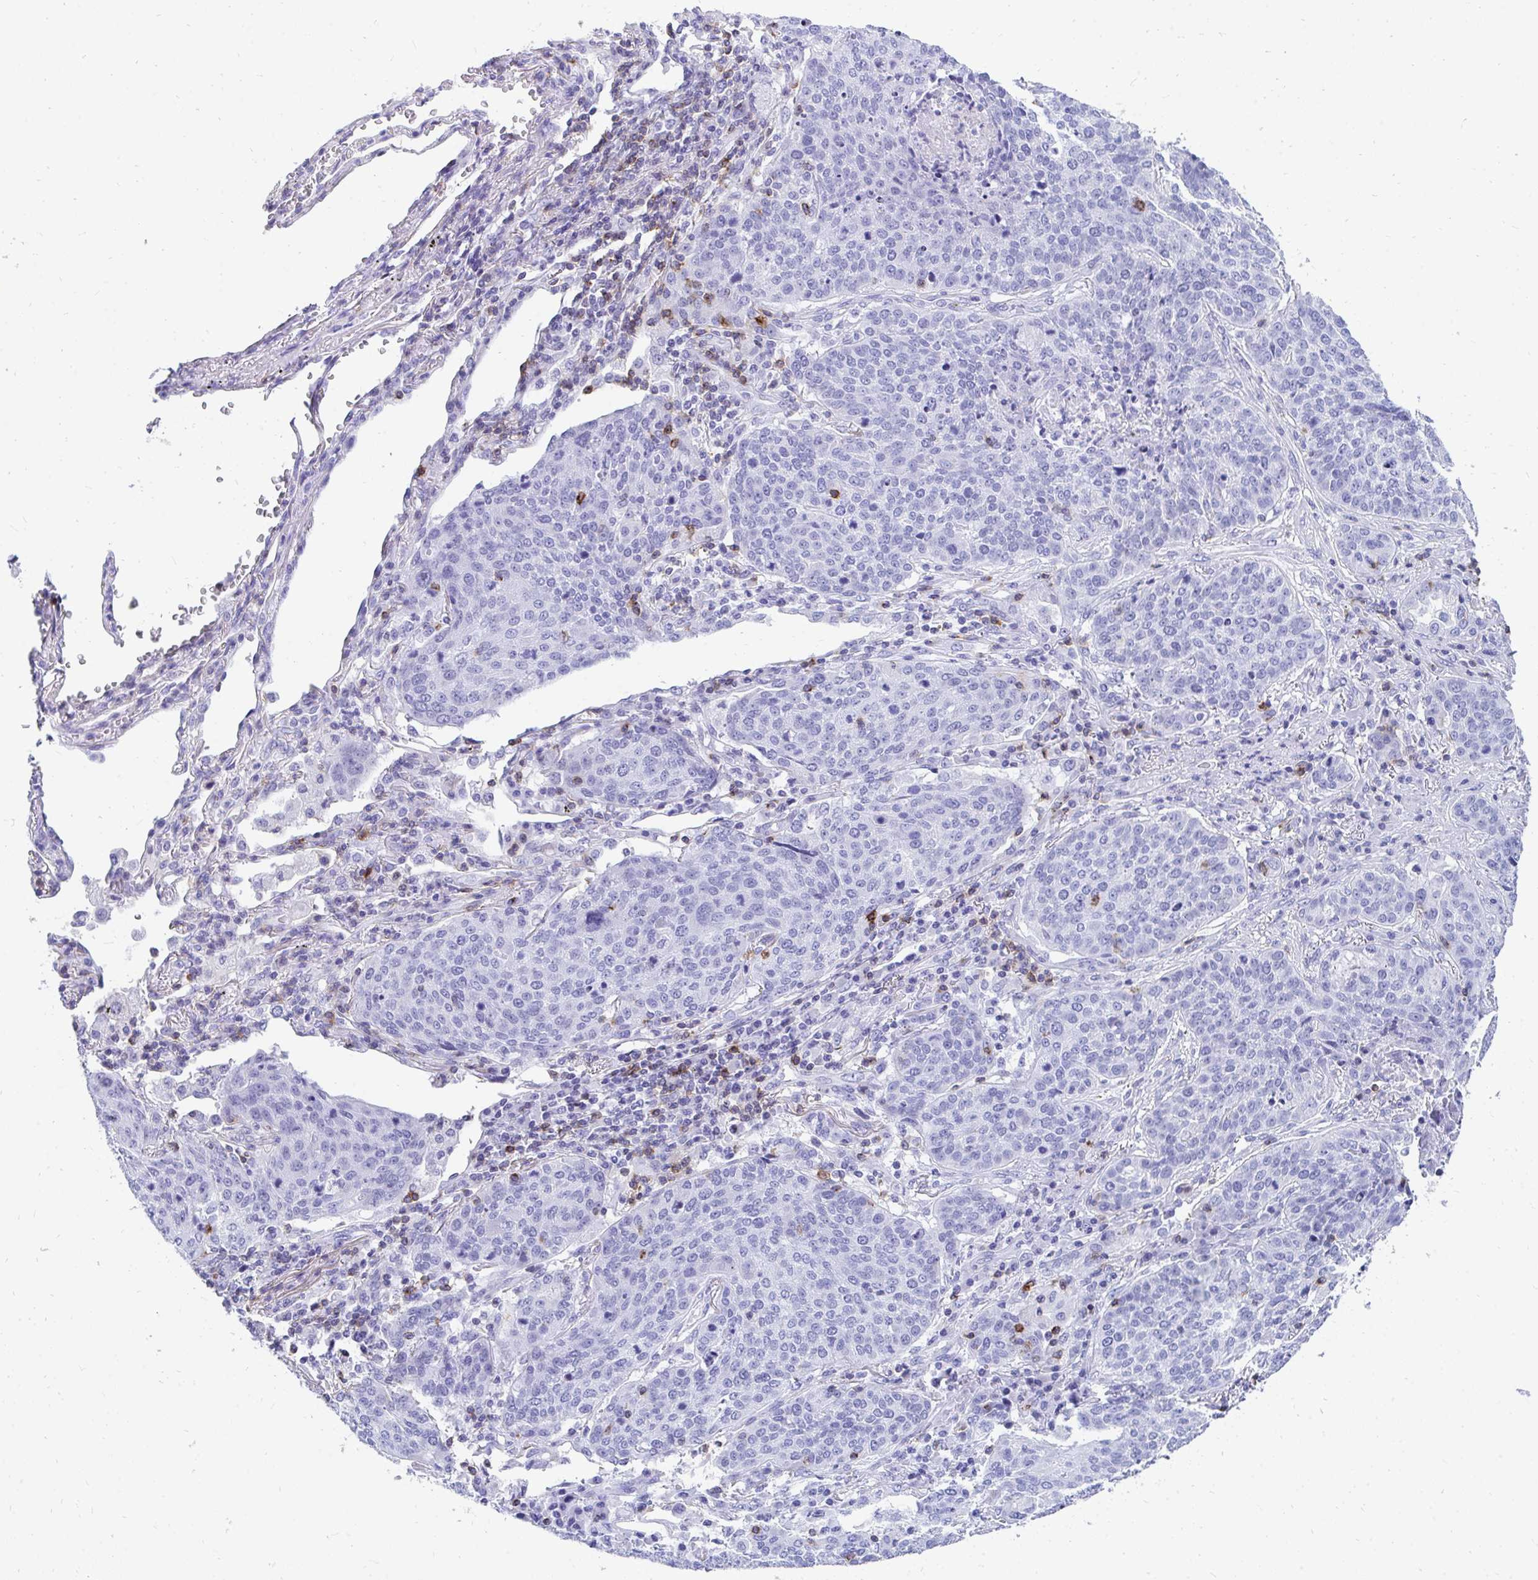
{"staining": {"intensity": "negative", "quantity": "none", "location": "none"}, "tissue": "lung cancer", "cell_type": "Tumor cells", "image_type": "cancer", "snomed": [{"axis": "morphology", "description": "Squamous cell carcinoma, NOS"}, {"axis": "topography", "description": "Lung"}], "caption": "The image demonstrates no staining of tumor cells in lung cancer (squamous cell carcinoma).", "gene": "CD7", "patient": {"sex": "male", "age": 63}}